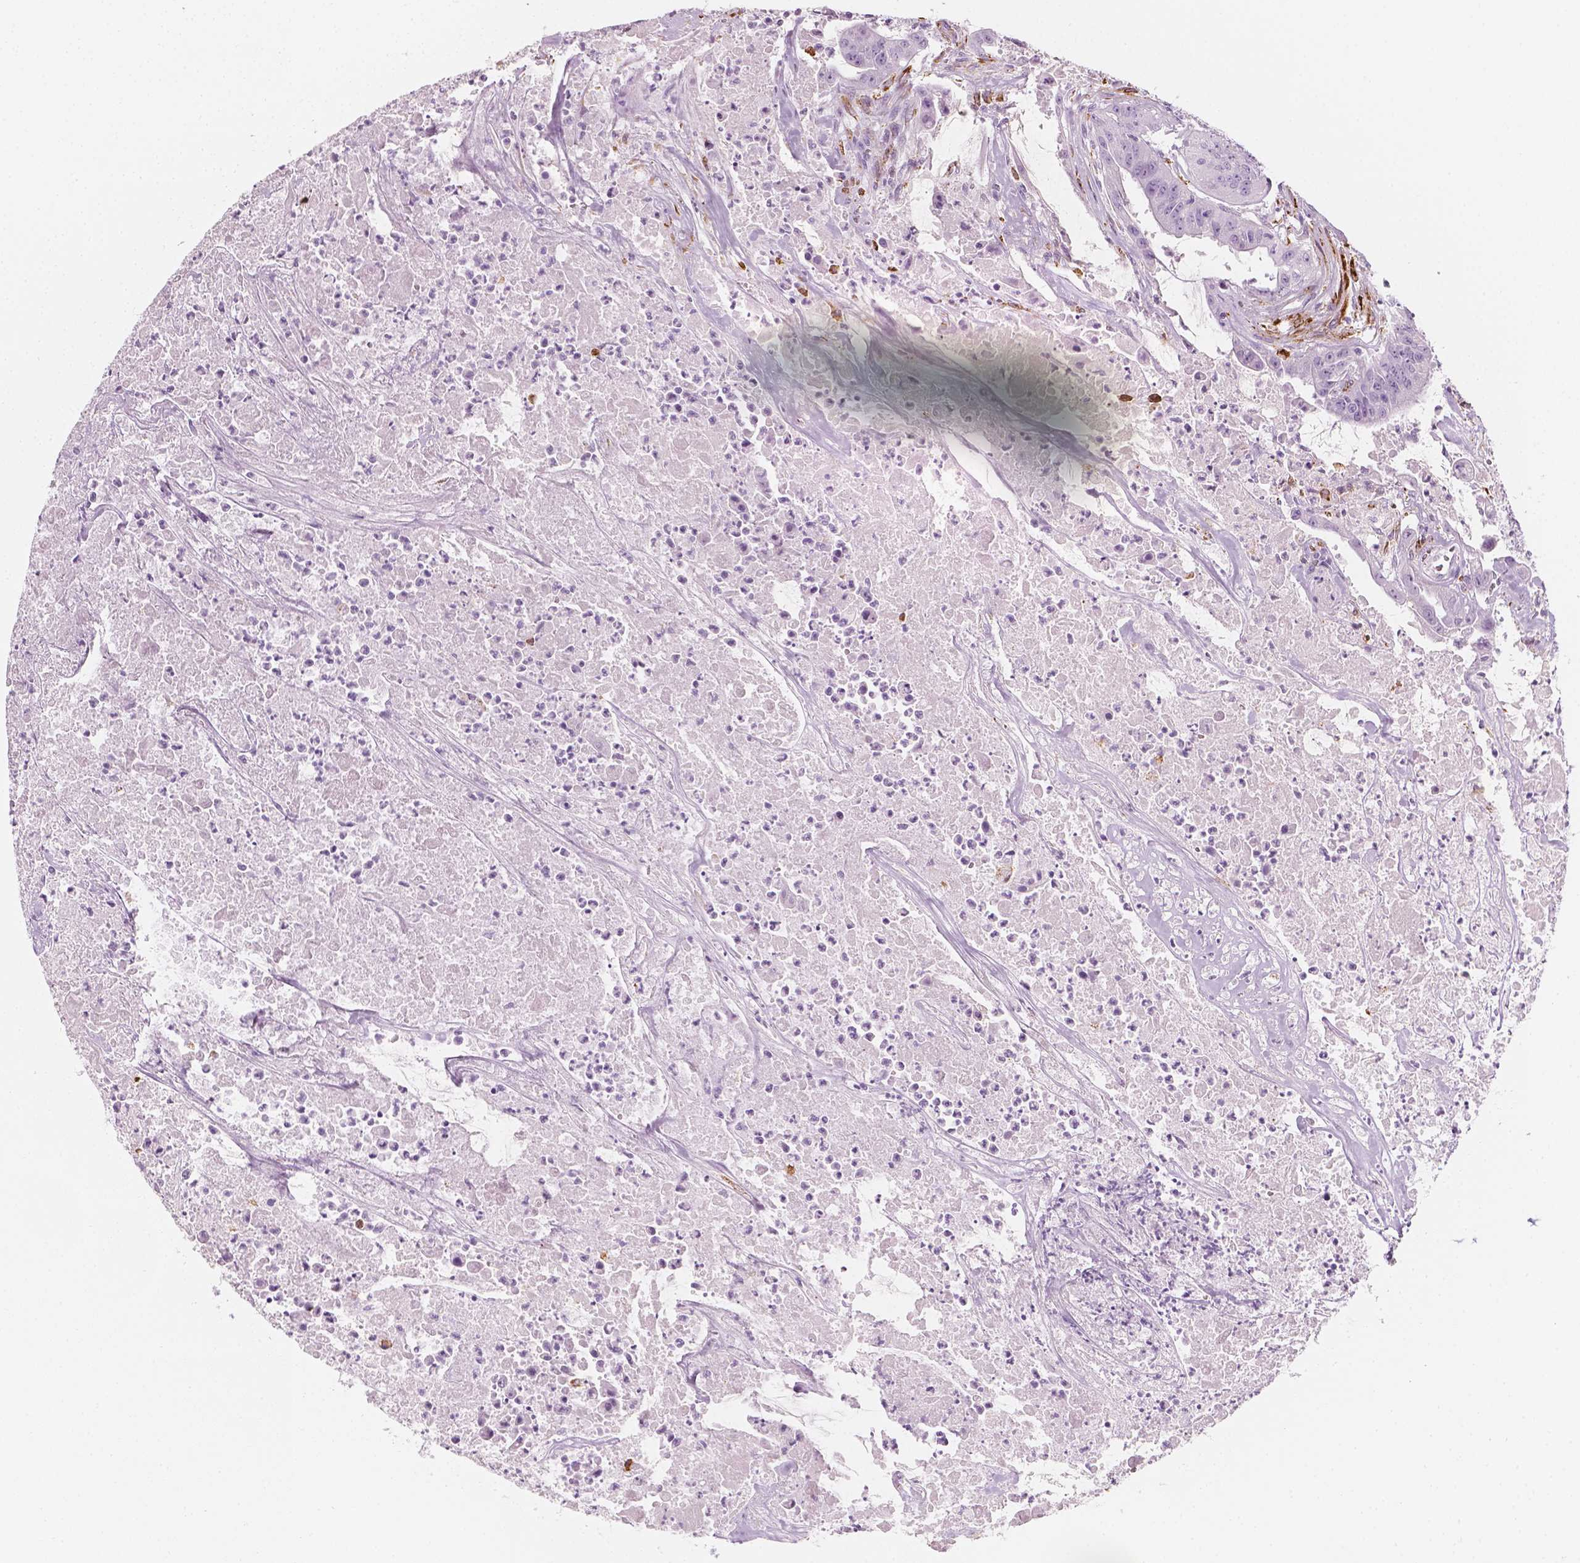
{"staining": {"intensity": "negative", "quantity": "none", "location": "none"}, "tissue": "colorectal cancer", "cell_type": "Tumor cells", "image_type": "cancer", "snomed": [{"axis": "morphology", "description": "Adenocarcinoma, NOS"}, {"axis": "topography", "description": "Colon"}], "caption": "The micrograph demonstrates no staining of tumor cells in colorectal cancer (adenocarcinoma).", "gene": "CES1", "patient": {"sex": "male", "age": 33}}